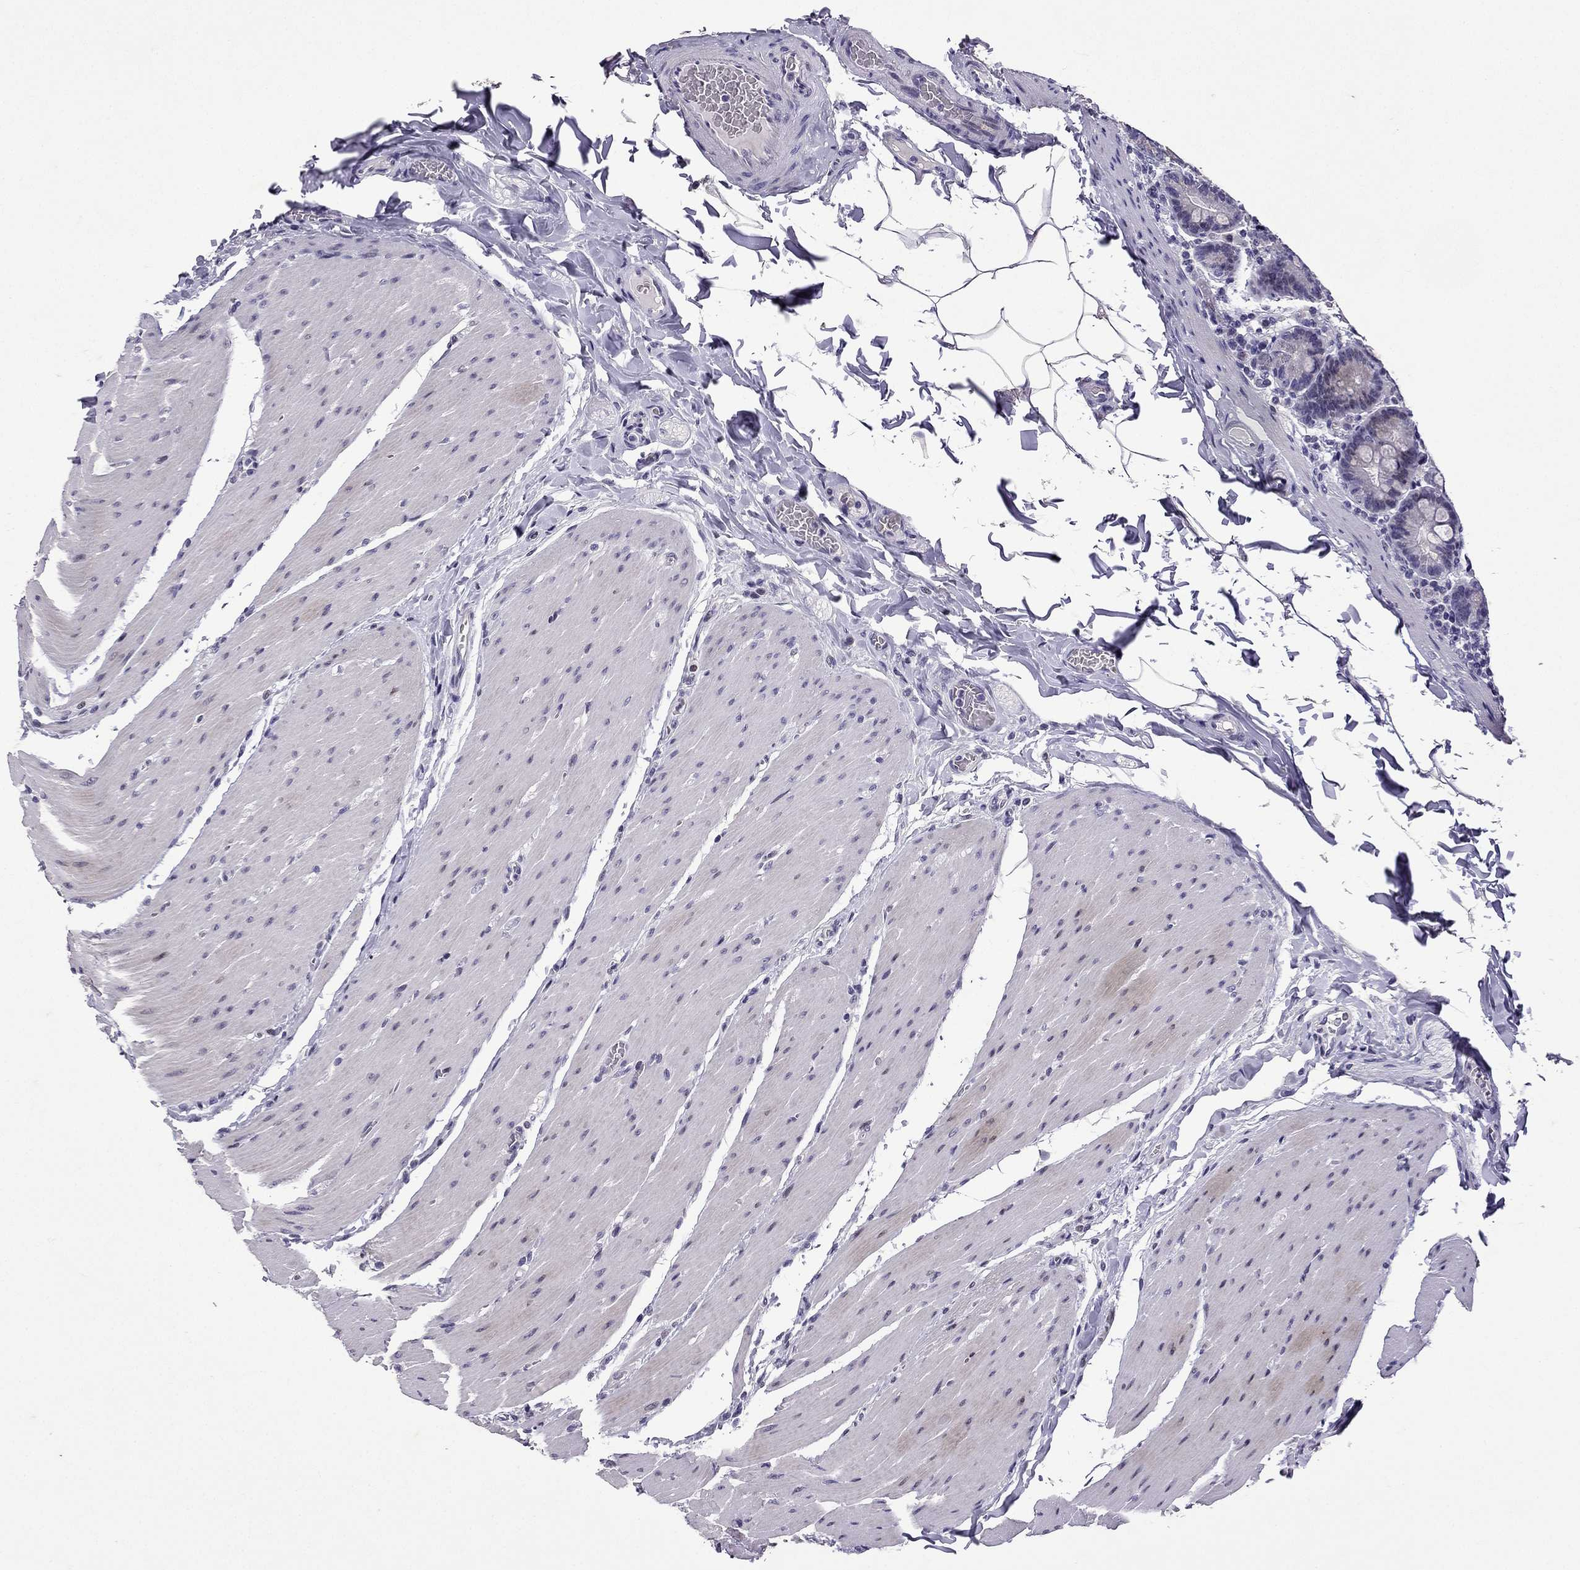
{"staining": {"intensity": "negative", "quantity": "none", "location": "none"}, "tissue": "small intestine", "cell_type": "Glandular cells", "image_type": "normal", "snomed": [{"axis": "morphology", "description": "Normal tissue, NOS"}, {"axis": "topography", "description": "Small intestine"}], "caption": "The immunohistochemistry (IHC) histopathology image has no significant positivity in glandular cells of small intestine. The staining was performed using DAB to visualize the protein expression in brown, while the nuclei were stained in blue with hematoxylin (Magnification: 20x).", "gene": "TTN", "patient": {"sex": "male", "age": 37}}